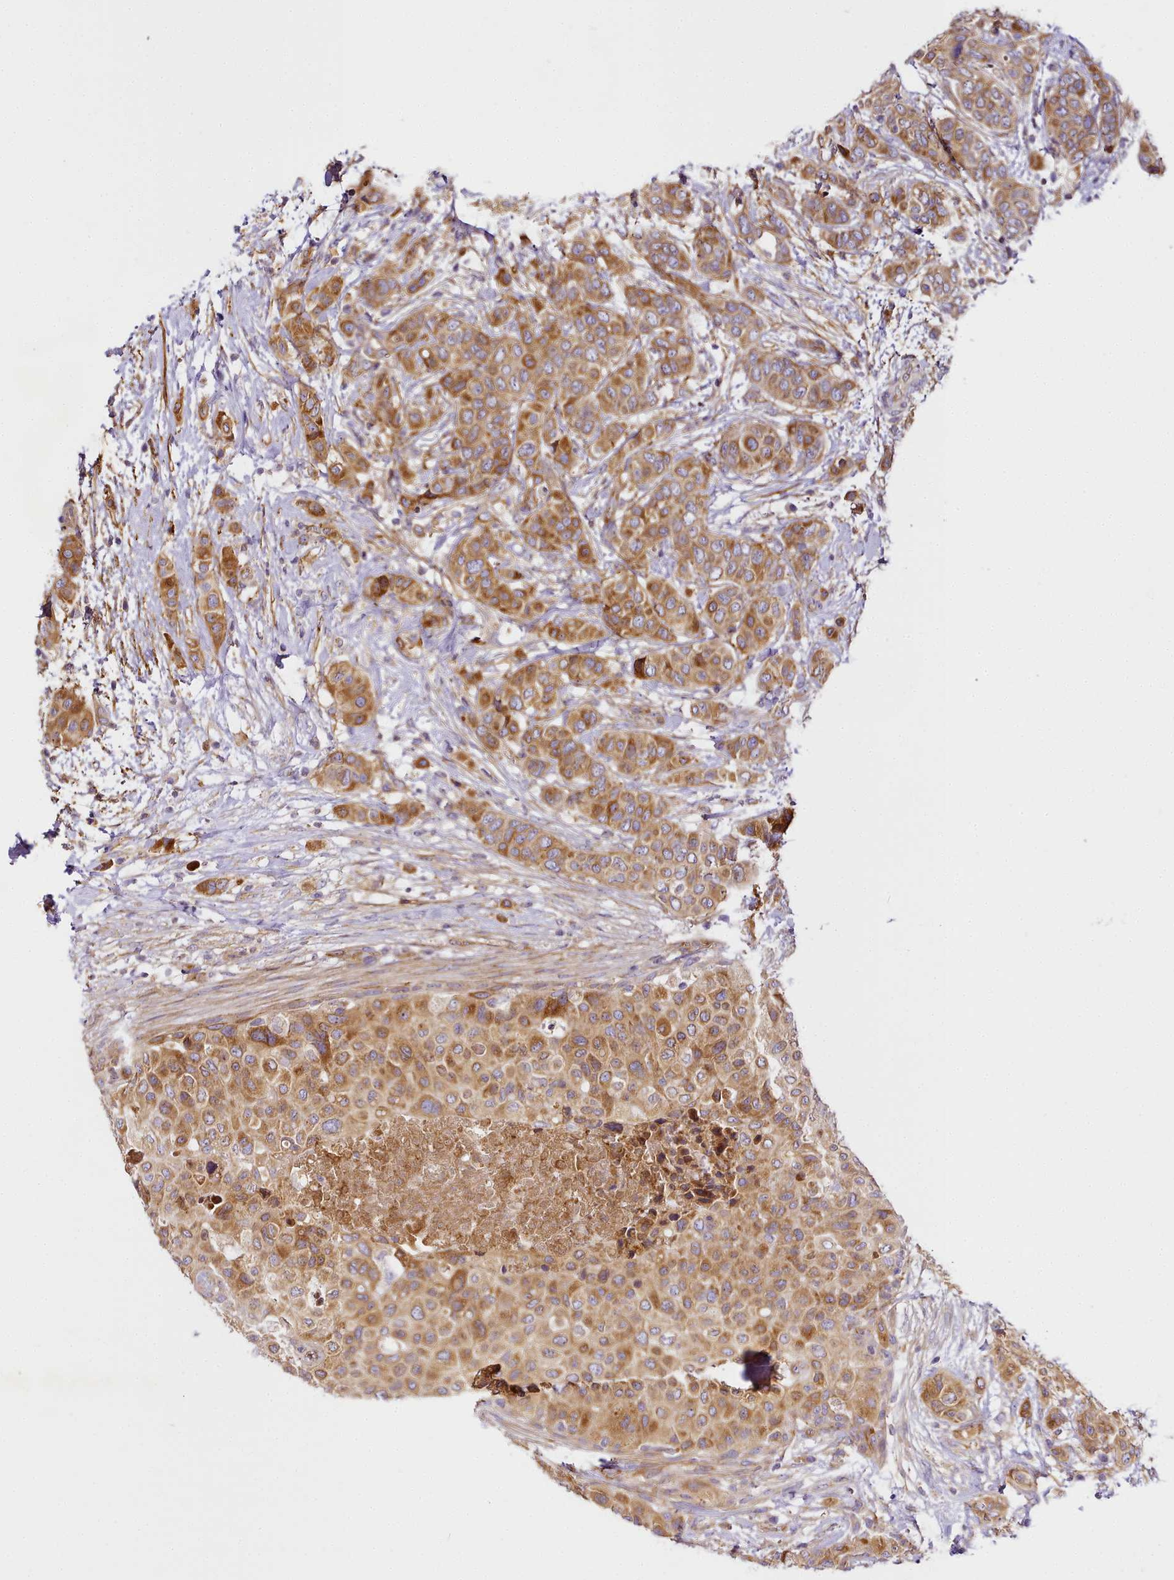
{"staining": {"intensity": "moderate", "quantity": ">75%", "location": "cytoplasmic/membranous"}, "tissue": "breast cancer", "cell_type": "Tumor cells", "image_type": "cancer", "snomed": [{"axis": "morphology", "description": "Lobular carcinoma"}, {"axis": "topography", "description": "Breast"}], "caption": "A brown stain labels moderate cytoplasmic/membranous expression of a protein in breast cancer (lobular carcinoma) tumor cells.", "gene": "NBPF1", "patient": {"sex": "female", "age": 51}}